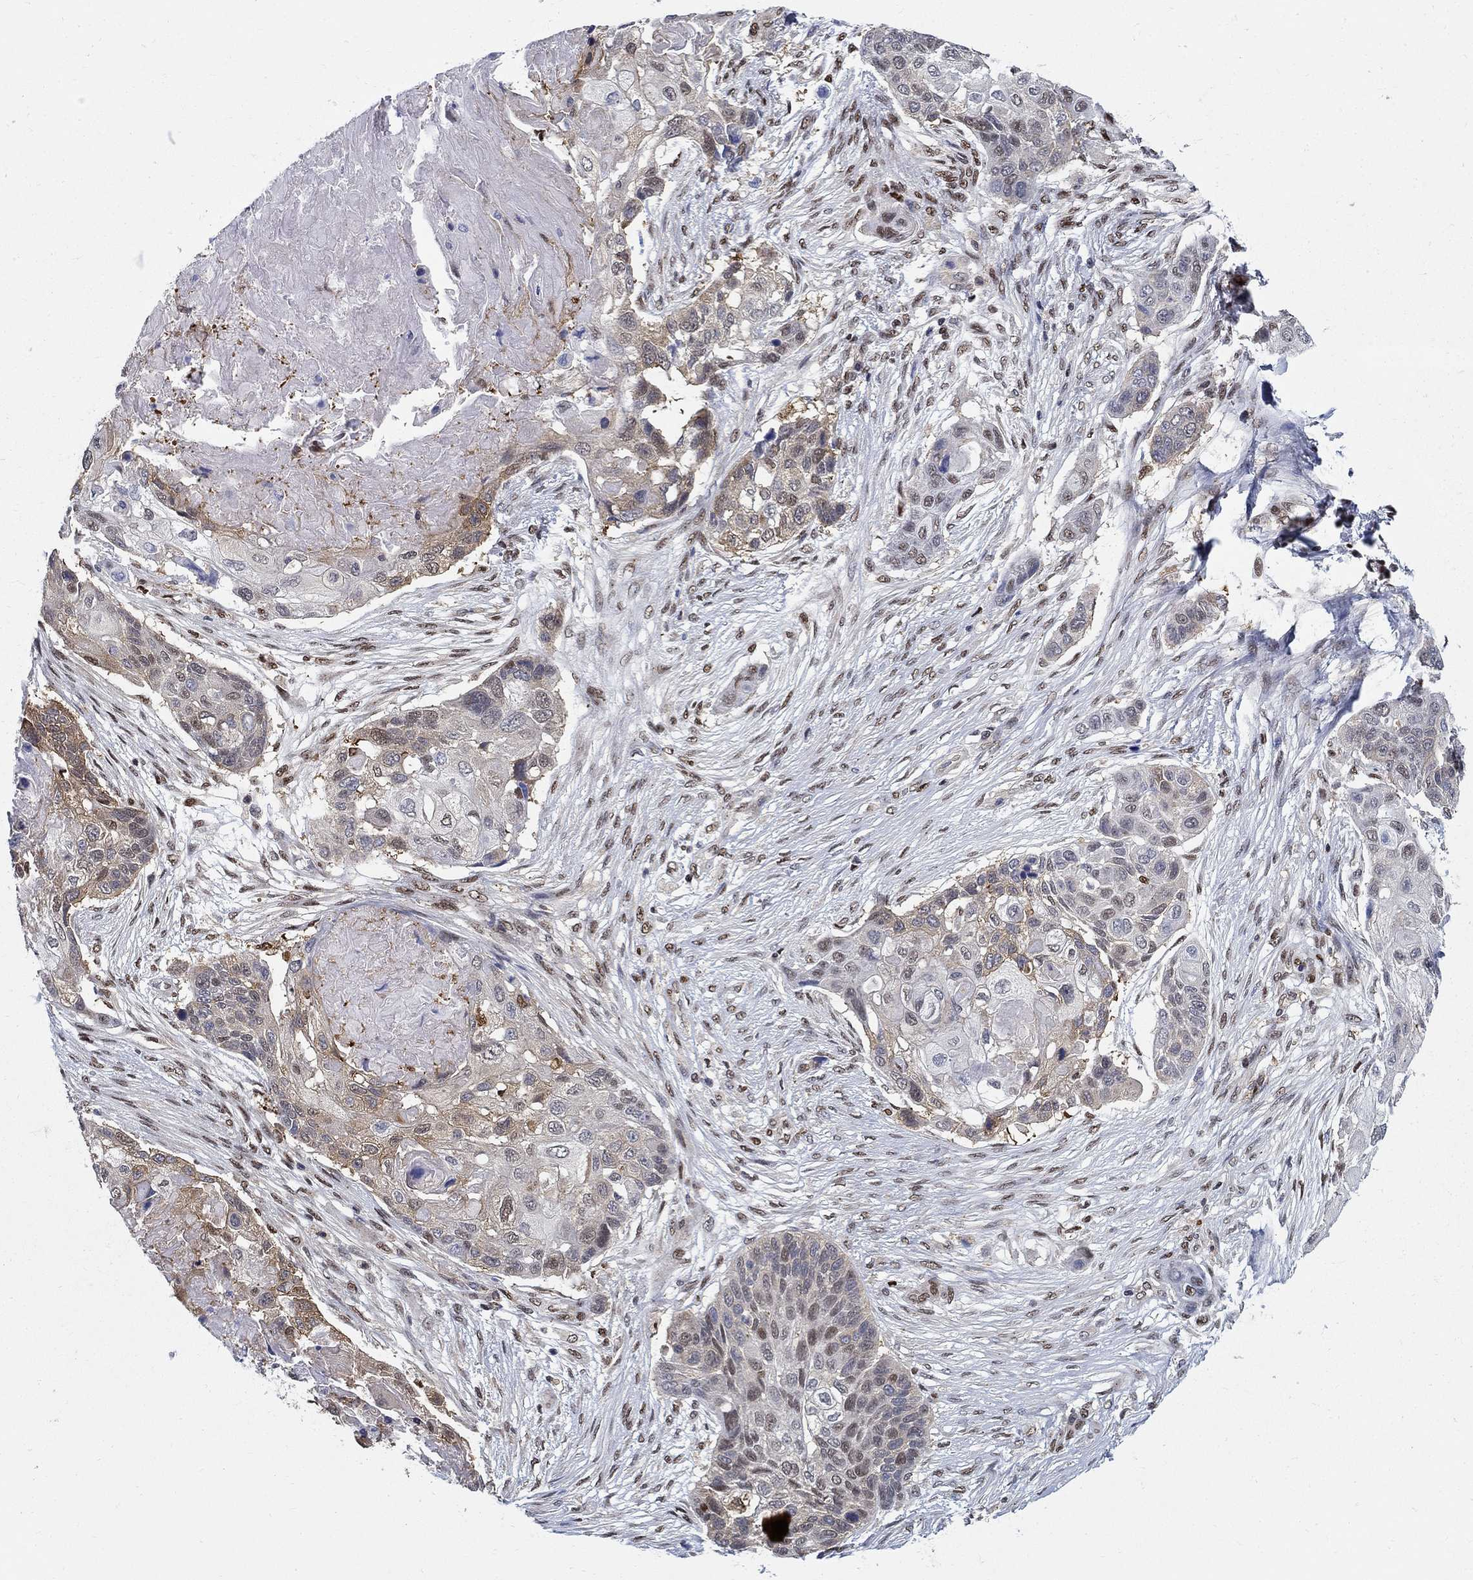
{"staining": {"intensity": "weak", "quantity": "<25%", "location": "cytoplasmic/membranous,nuclear"}, "tissue": "lung cancer", "cell_type": "Tumor cells", "image_type": "cancer", "snomed": [{"axis": "morphology", "description": "Squamous cell carcinoma, NOS"}, {"axis": "topography", "description": "Lung"}], "caption": "High power microscopy image of an IHC image of squamous cell carcinoma (lung), revealing no significant expression in tumor cells.", "gene": "ZNF594", "patient": {"sex": "male", "age": 69}}